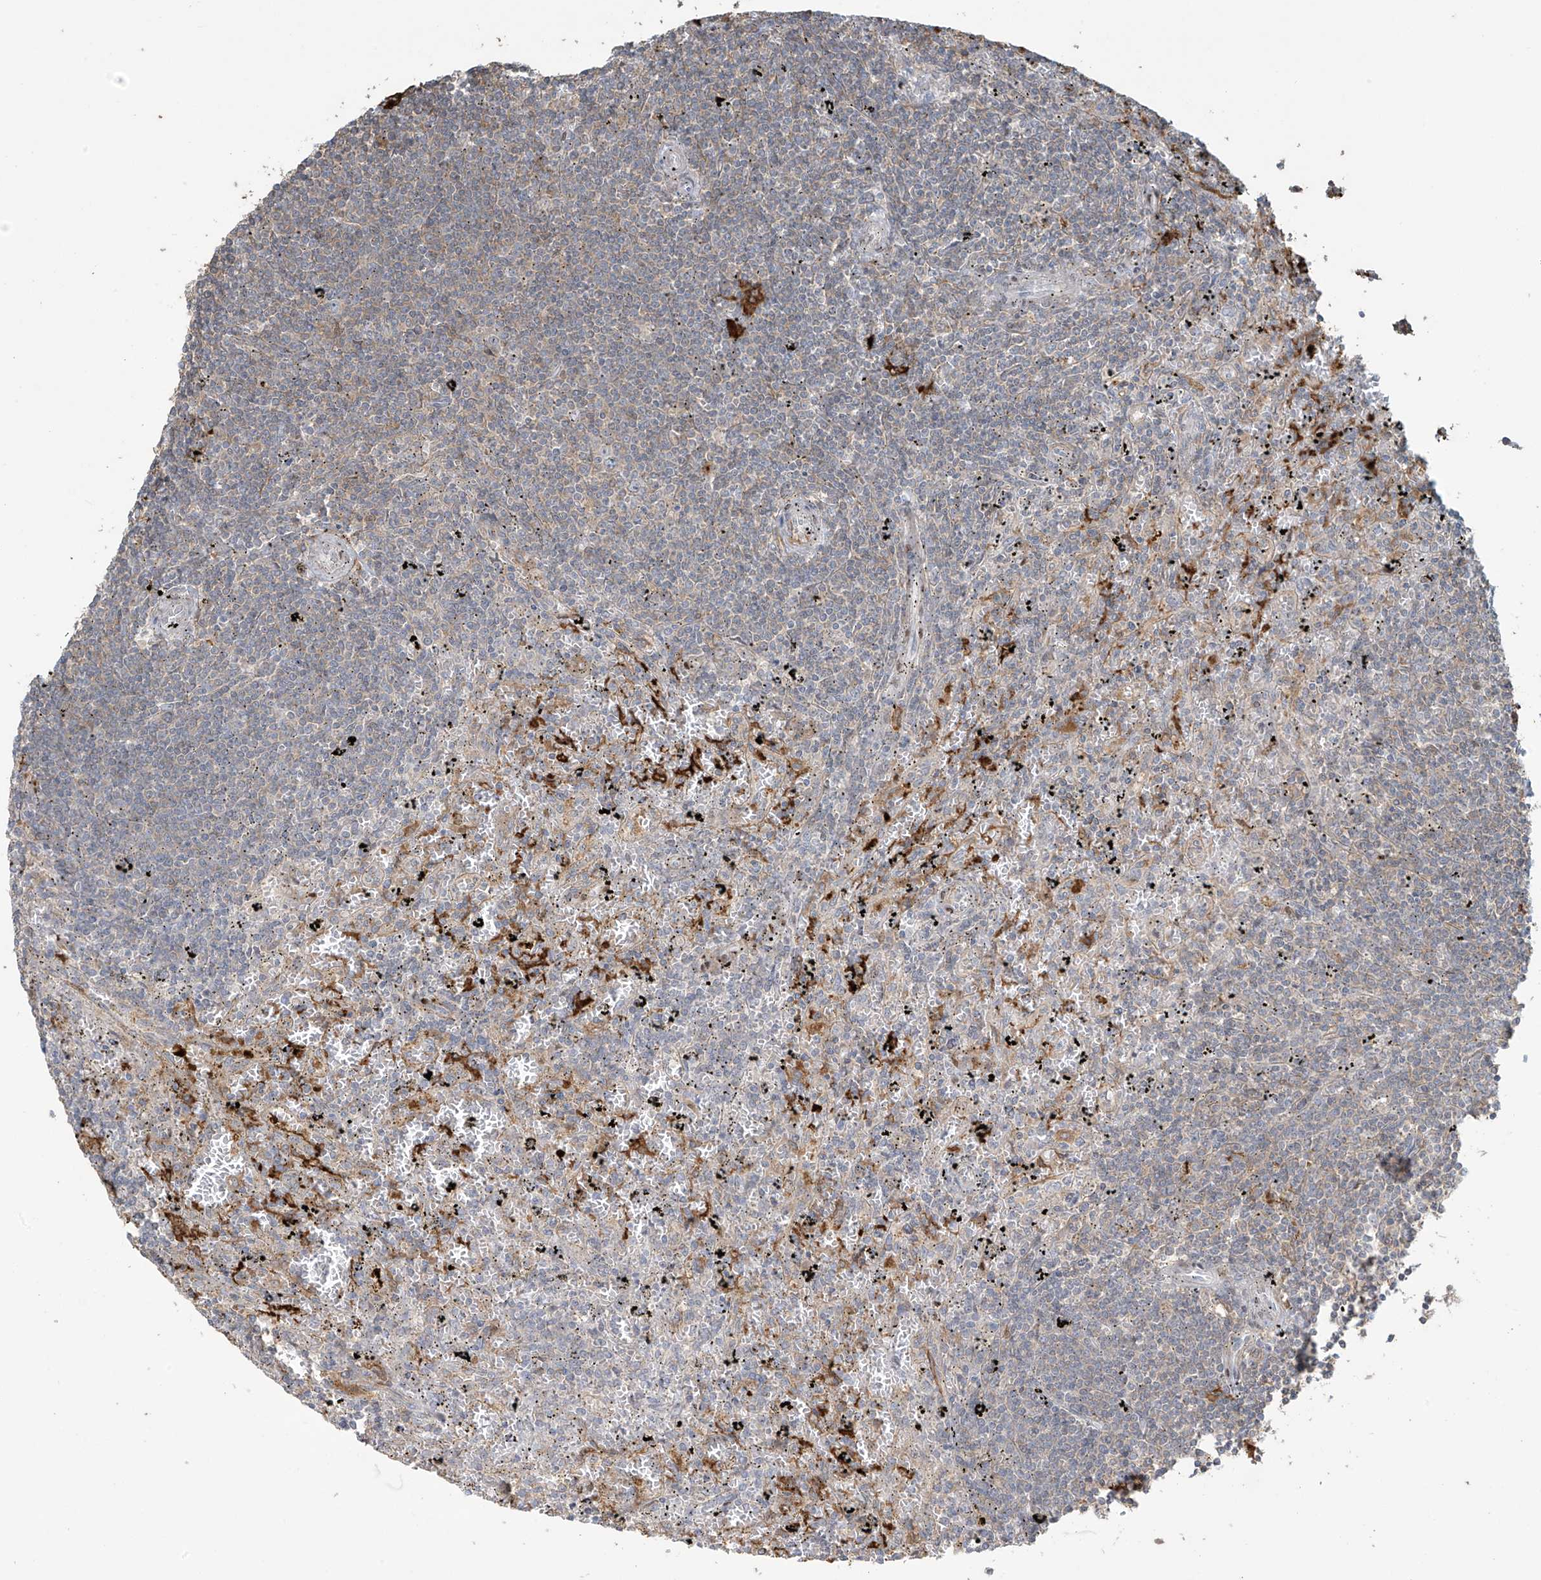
{"staining": {"intensity": "negative", "quantity": "none", "location": "none"}, "tissue": "lymphoma", "cell_type": "Tumor cells", "image_type": "cancer", "snomed": [{"axis": "morphology", "description": "Malignant lymphoma, non-Hodgkin's type, Low grade"}, {"axis": "topography", "description": "Spleen"}], "caption": "Lymphoma was stained to show a protein in brown. There is no significant positivity in tumor cells.", "gene": "TAGAP", "patient": {"sex": "male", "age": 76}}